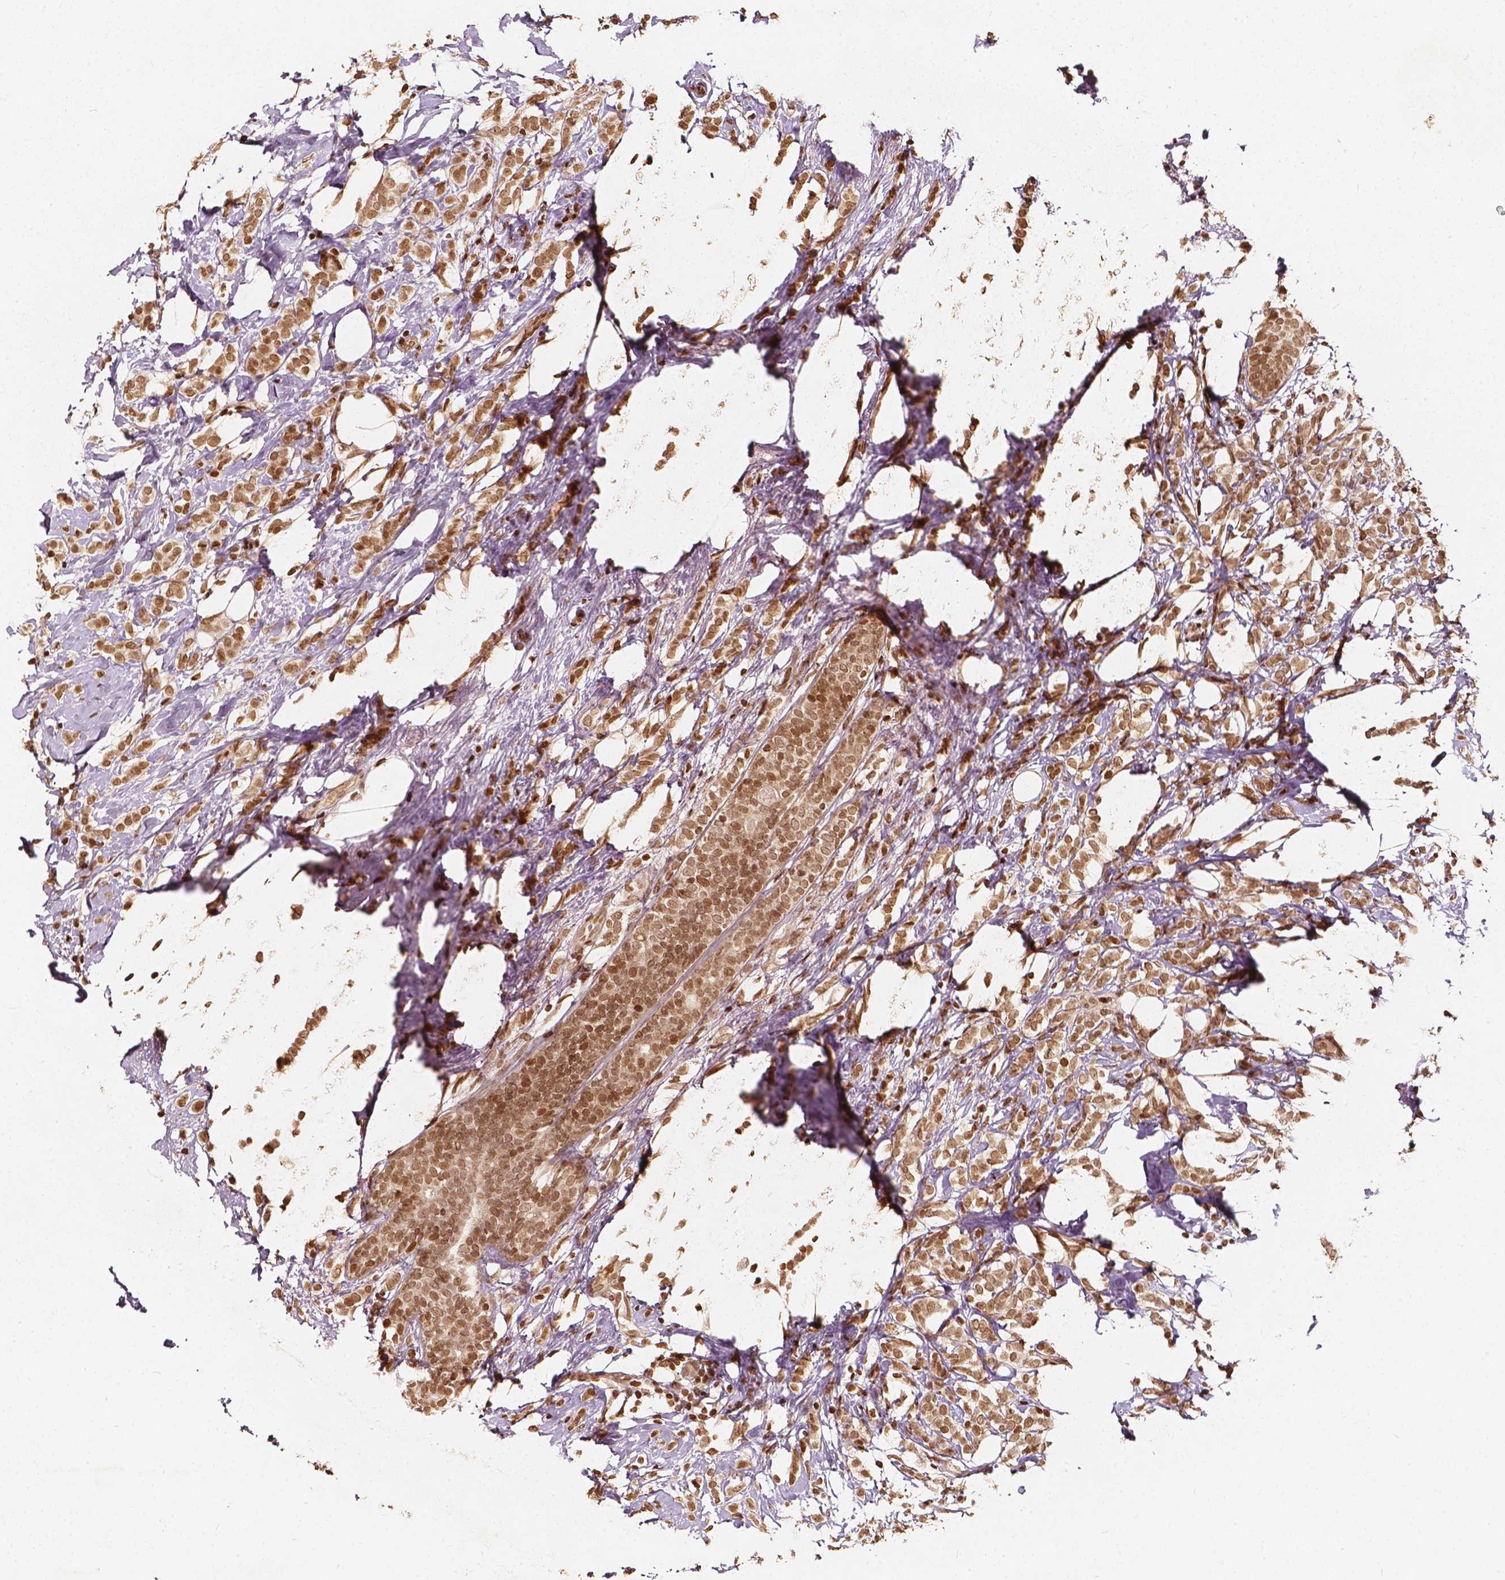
{"staining": {"intensity": "moderate", "quantity": ">75%", "location": "nuclear"}, "tissue": "breast cancer", "cell_type": "Tumor cells", "image_type": "cancer", "snomed": [{"axis": "morphology", "description": "Lobular carcinoma"}, {"axis": "topography", "description": "Breast"}], "caption": "A histopathology image of human breast lobular carcinoma stained for a protein exhibits moderate nuclear brown staining in tumor cells. The protein of interest is shown in brown color, while the nuclei are stained blue.", "gene": "H3C14", "patient": {"sex": "female", "age": 49}}